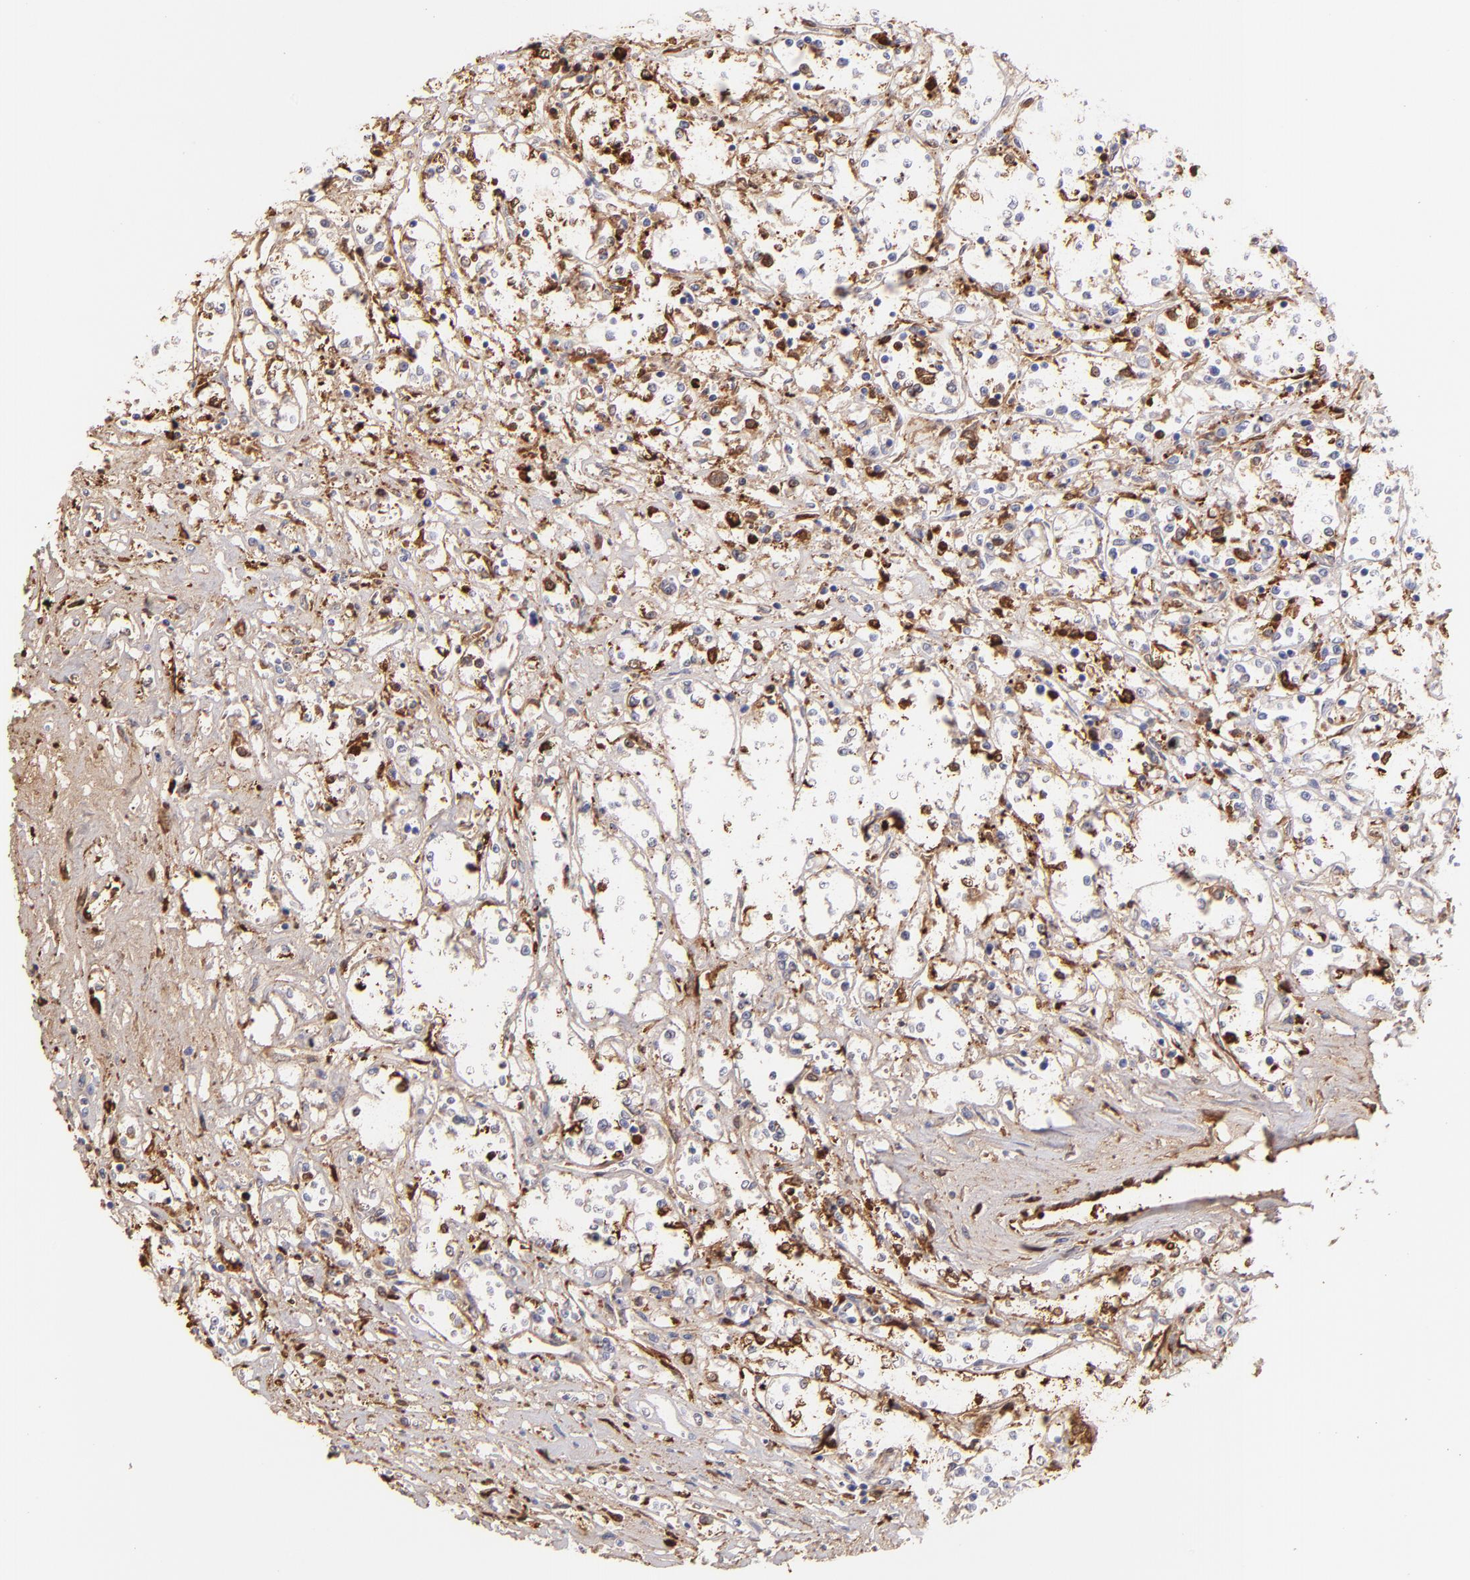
{"staining": {"intensity": "negative", "quantity": "none", "location": "none"}, "tissue": "renal cancer", "cell_type": "Tumor cells", "image_type": "cancer", "snomed": [{"axis": "morphology", "description": "Adenocarcinoma, NOS"}, {"axis": "topography", "description": "Kidney"}], "caption": "Immunohistochemistry (IHC) photomicrograph of adenocarcinoma (renal) stained for a protein (brown), which exhibits no positivity in tumor cells.", "gene": "FGB", "patient": {"sex": "female", "age": 76}}